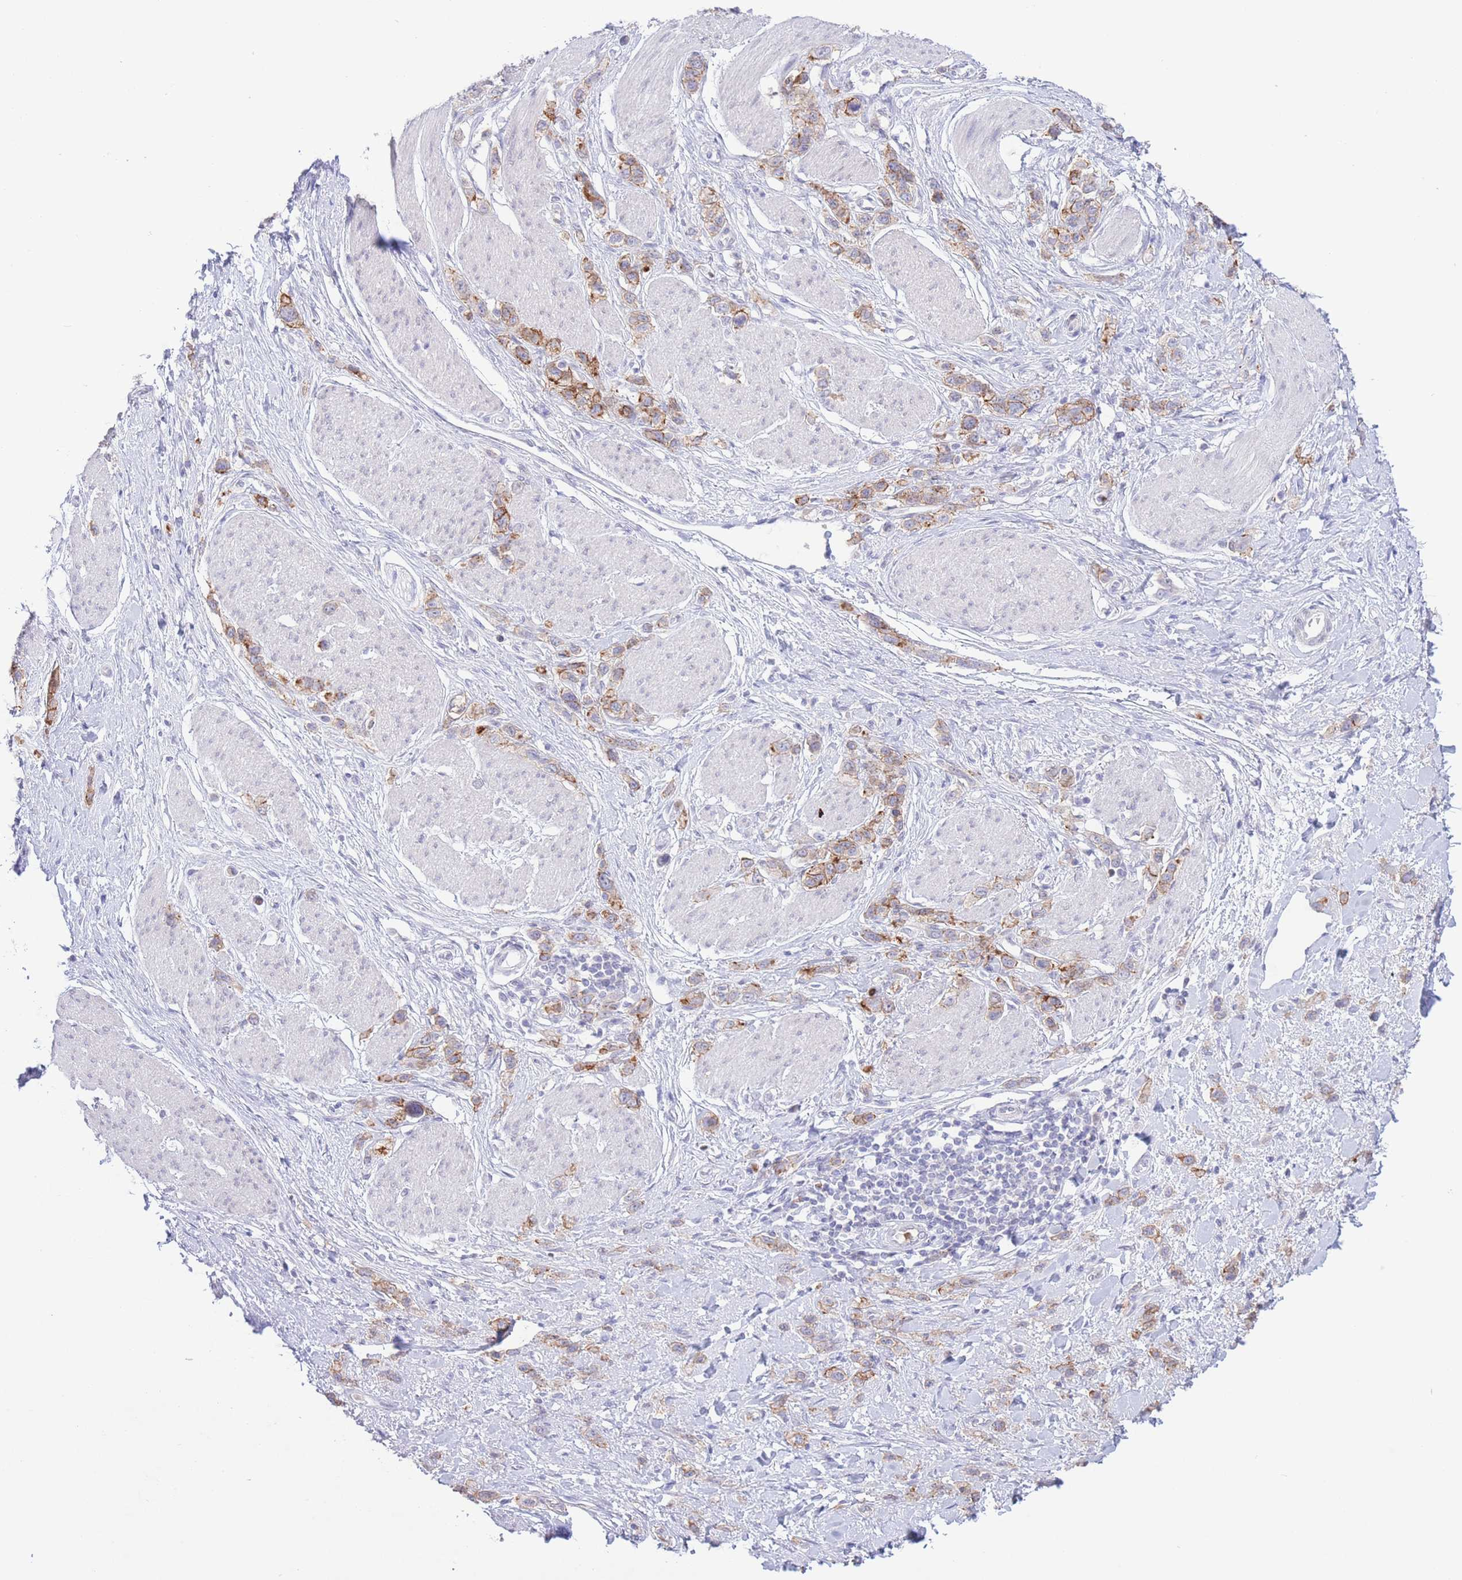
{"staining": {"intensity": "moderate", "quantity": "25%-75%", "location": "cytoplasmic/membranous"}, "tissue": "stomach cancer", "cell_type": "Tumor cells", "image_type": "cancer", "snomed": [{"axis": "morphology", "description": "Adenocarcinoma, NOS"}, {"axis": "topography", "description": "Stomach"}], "caption": "Brown immunohistochemical staining in stomach adenocarcinoma shows moderate cytoplasmic/membranous expression in approximately 25%-75% of tumor cells.", "gene": "LCLAT1", "patient": {"sex": "female", "age": 65}}